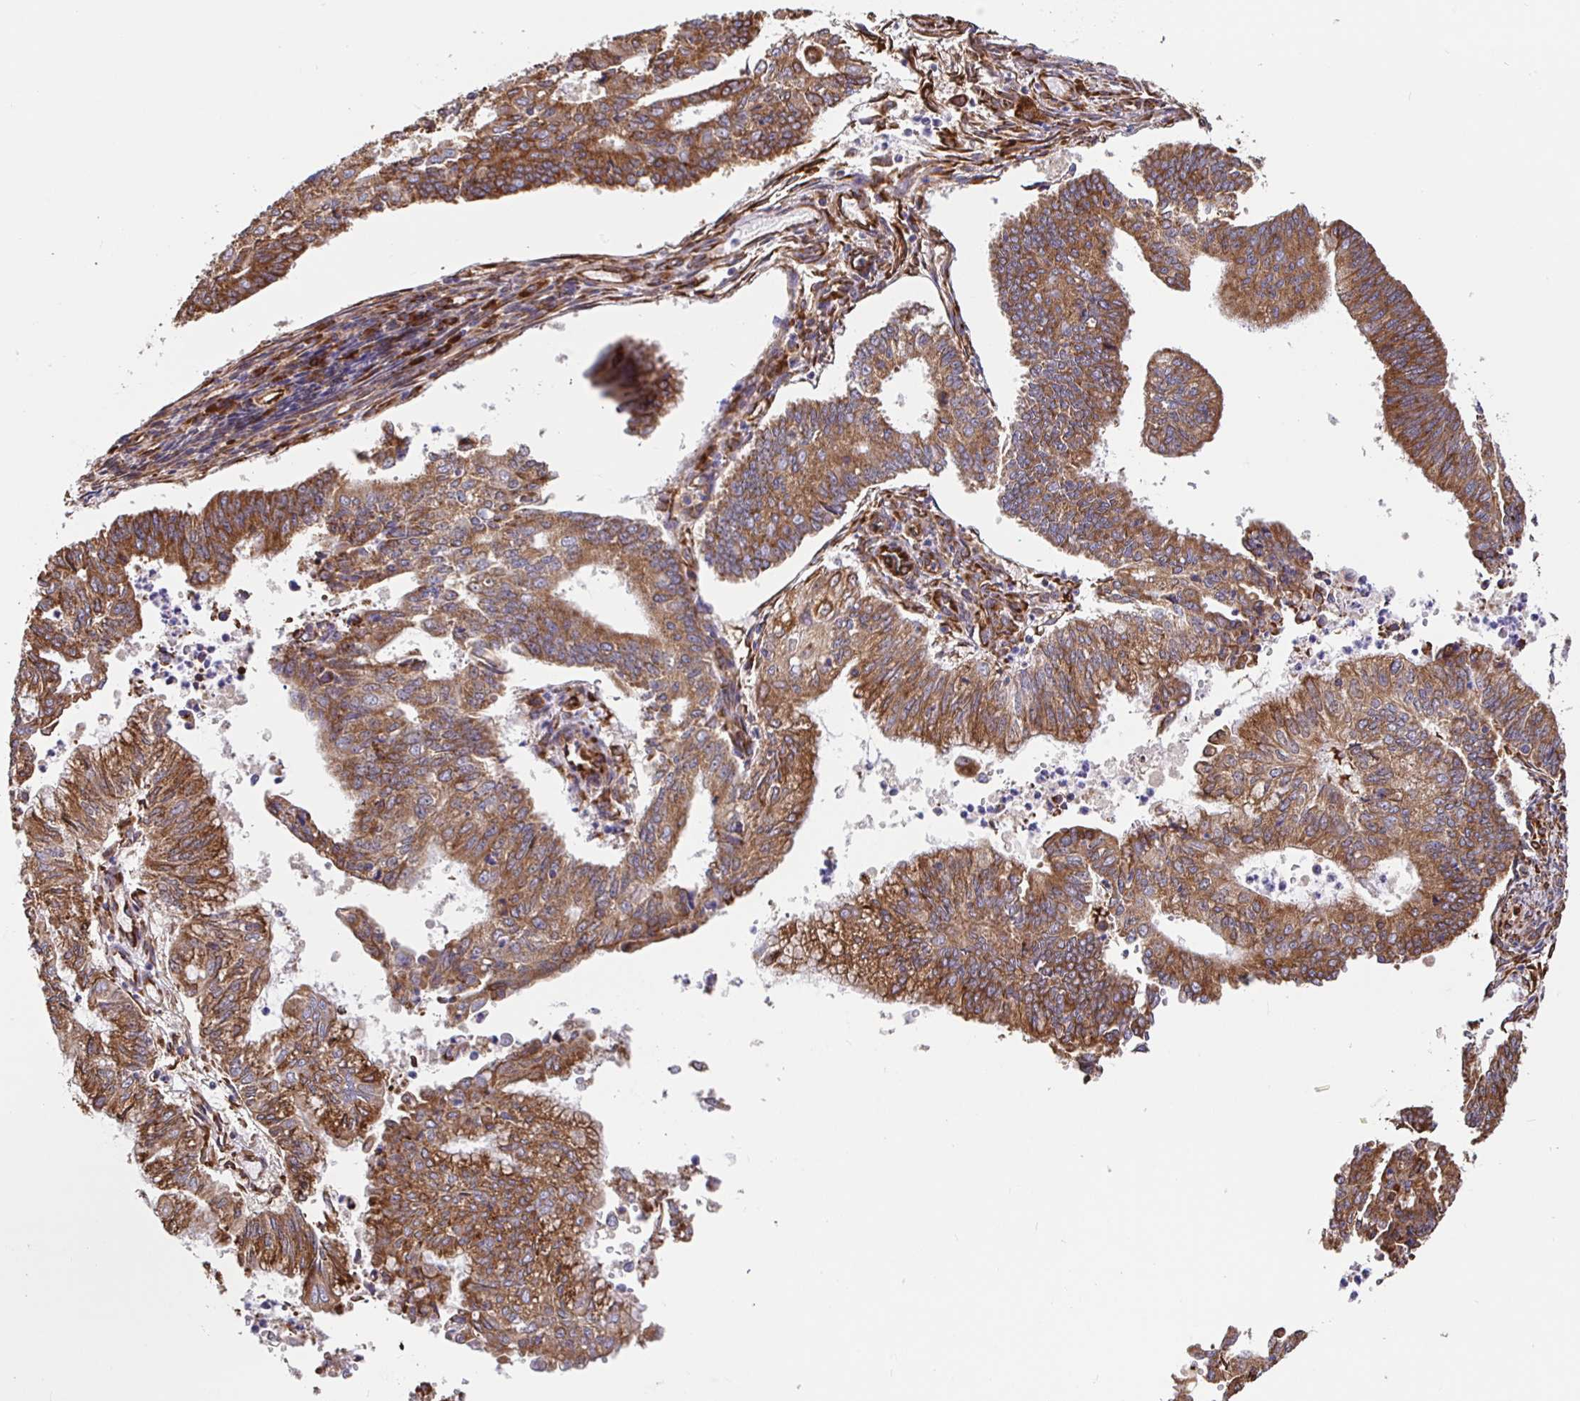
{"staining": {"intensity": "moderate", "quantity": ">75%", "location": "cytoplasmic/membranous"}, "tissue": "endometrial cancer", "cell_type": "Tumor cells", "image_type": "cancer", "snomed": [{"axis": "morphology", "description": "Adenocarcinoma, NOS"}, {"axis": "topography", "description": "Endometrium"}], "caption": "Human adenocarcinoma (endometrial) stained with a protein marker displays moderate staining in tumor cells.", "gene": "MAOA", "patient": {"sex": "female", "age": 61}}